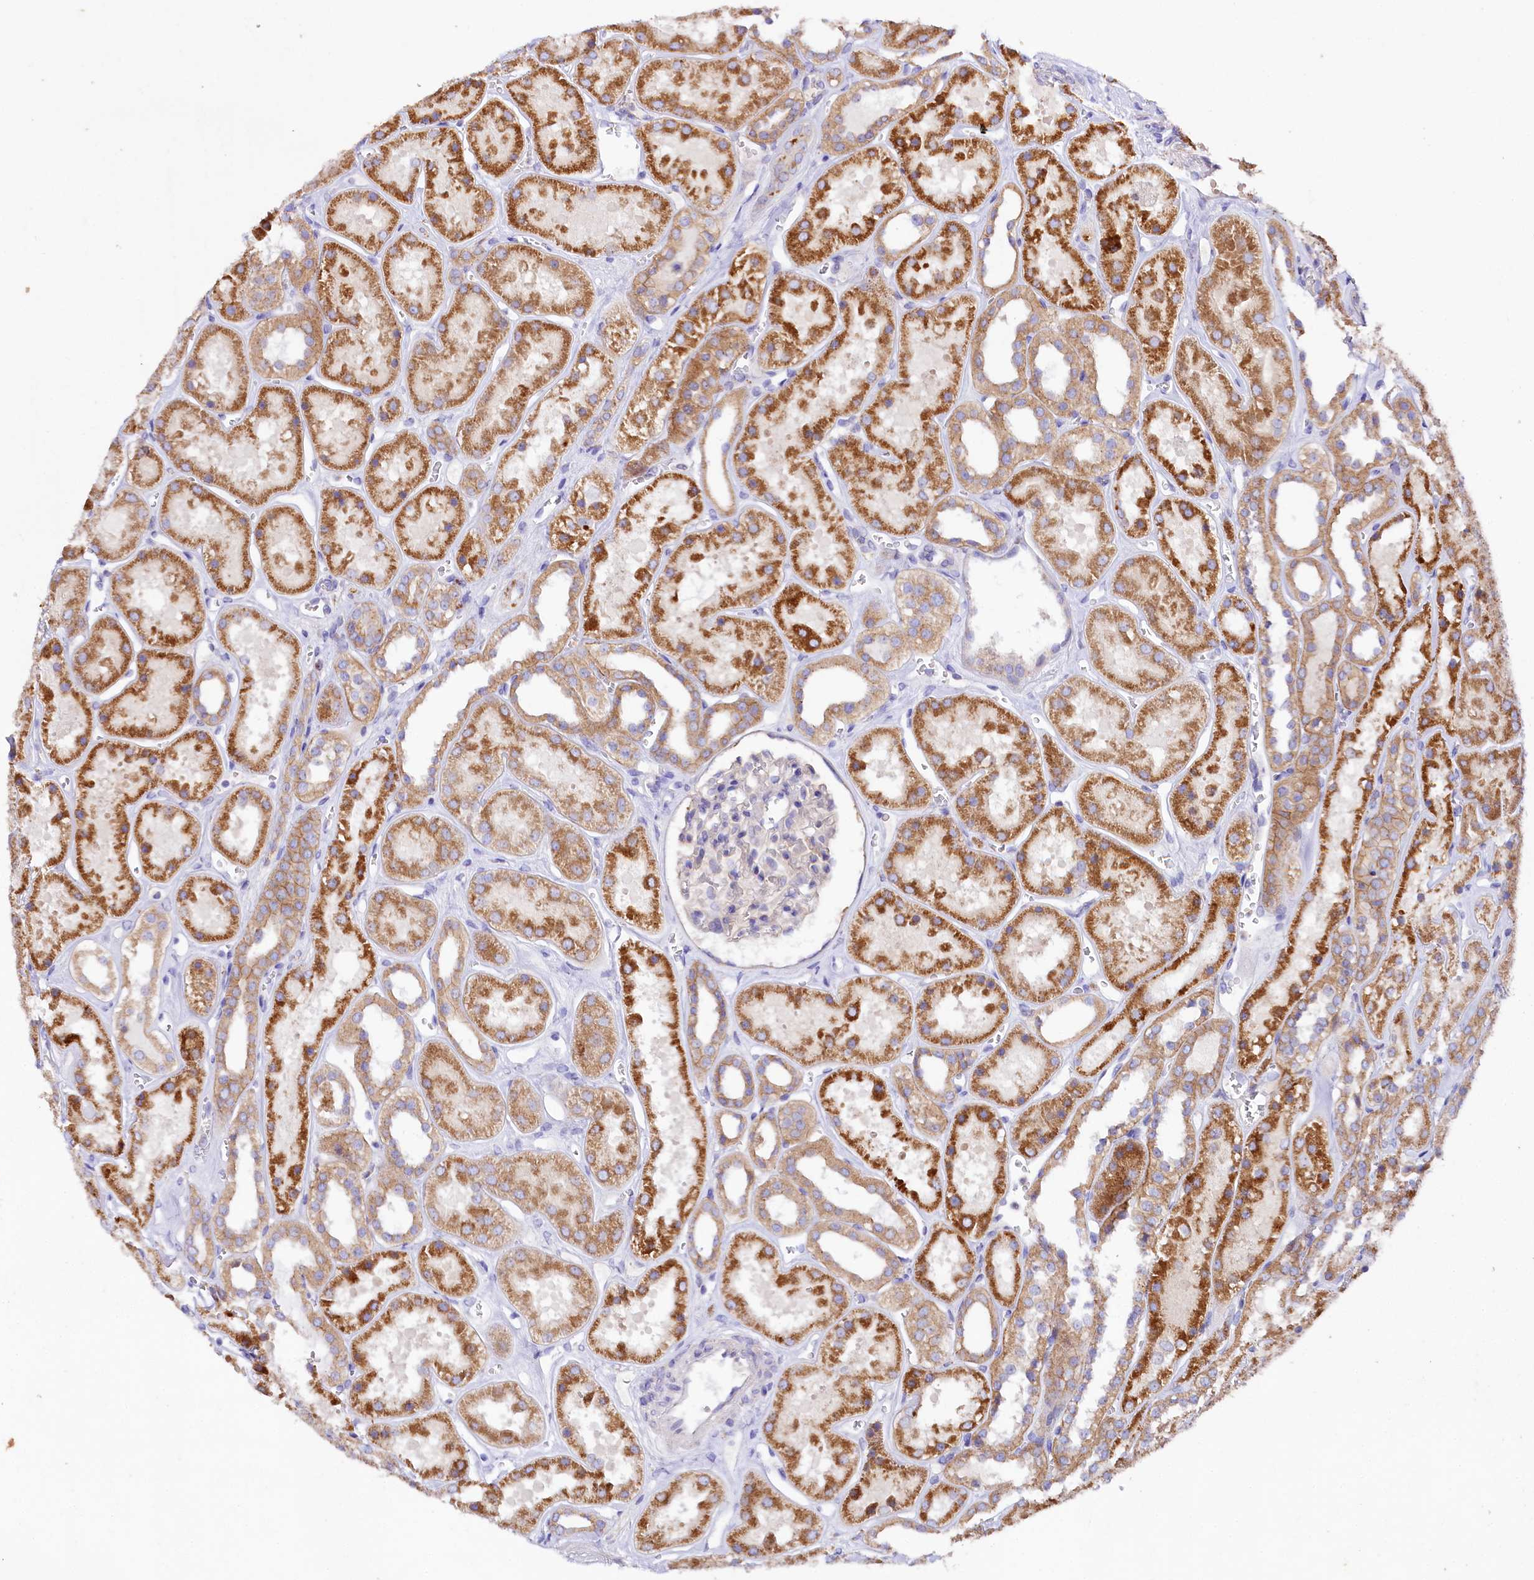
{"staining": {"intensity": "negative", "quantity": "none", "location": "none"}, "tissue": "kidney", "cell_type": "Cells in glomeruli", "image_type": "normal", "snomed": [{"axis": "morphology", "description": "Normal tissue, NOS"}, {"axis": "topography", "description": "Kidney"}], "caption": "Immunohistochemistry (IHC) of unremarkable human kidney demonstrates no positivity in cells in glomeruli. The staining is performed using DAB brown chromogen with nuclei counter-stained in using hematoxylin.", "gene": "SACM1L", "patient": {"sex": "female", "age": 41}}